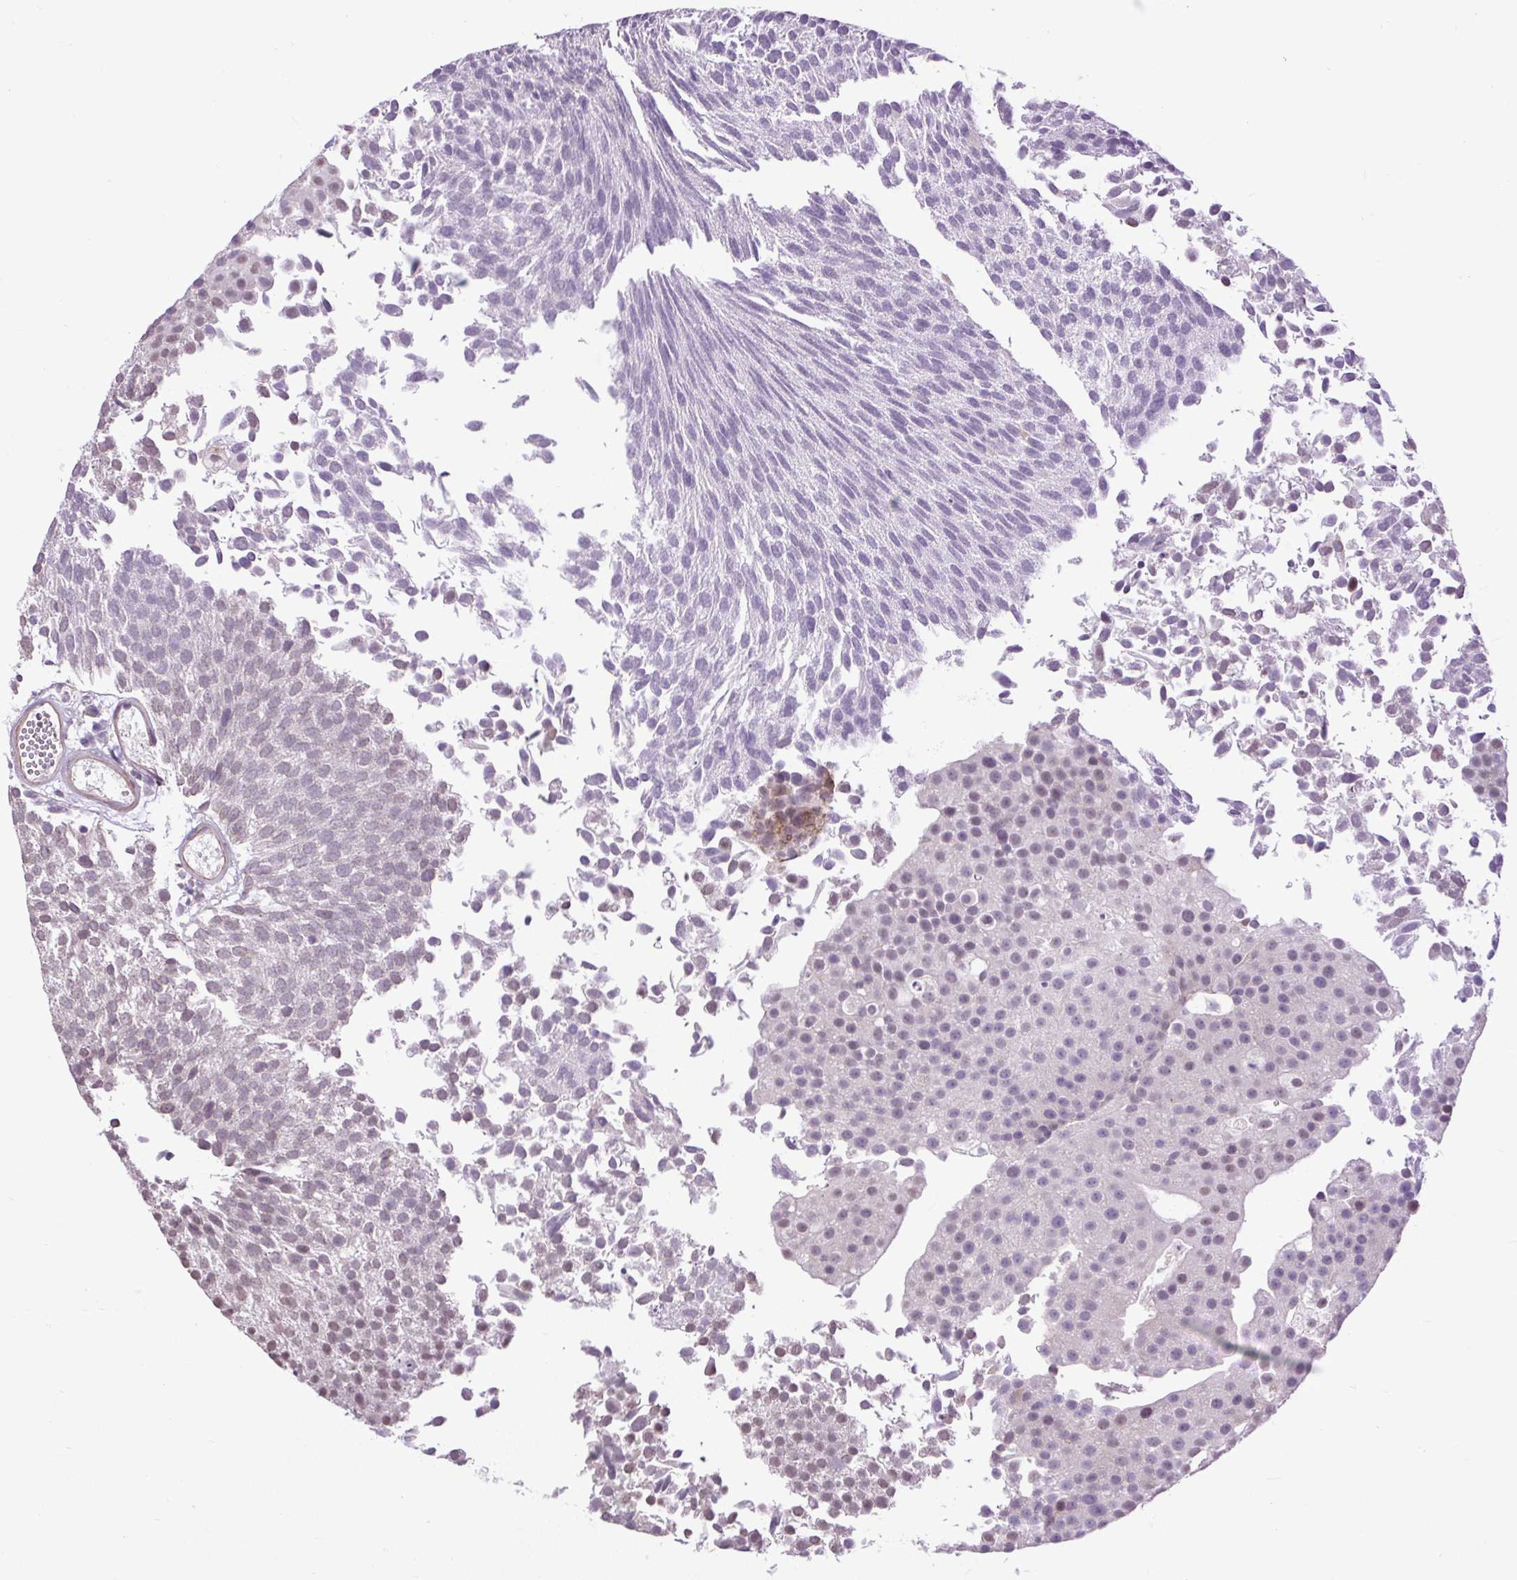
{"staining": {"intensity": "weak", "quantity": "<25%", "location": "nuclear"}, "tissue": "urothelial cancer", "cell_type": "Tumor cells", "image_type": "cancer", "snomed": [{"axis": "morphology", "description": "Urothelial carcinoma, Low grade"}, {"axis": "topography", "description": "Urinary bladder"}], "caption": "Urothelial cancer was stained to show a protein in brown. There is no significant positivity in tumor cells.", "gene": "ZNF197", "patient": {"sex": "female", "age": 79}}